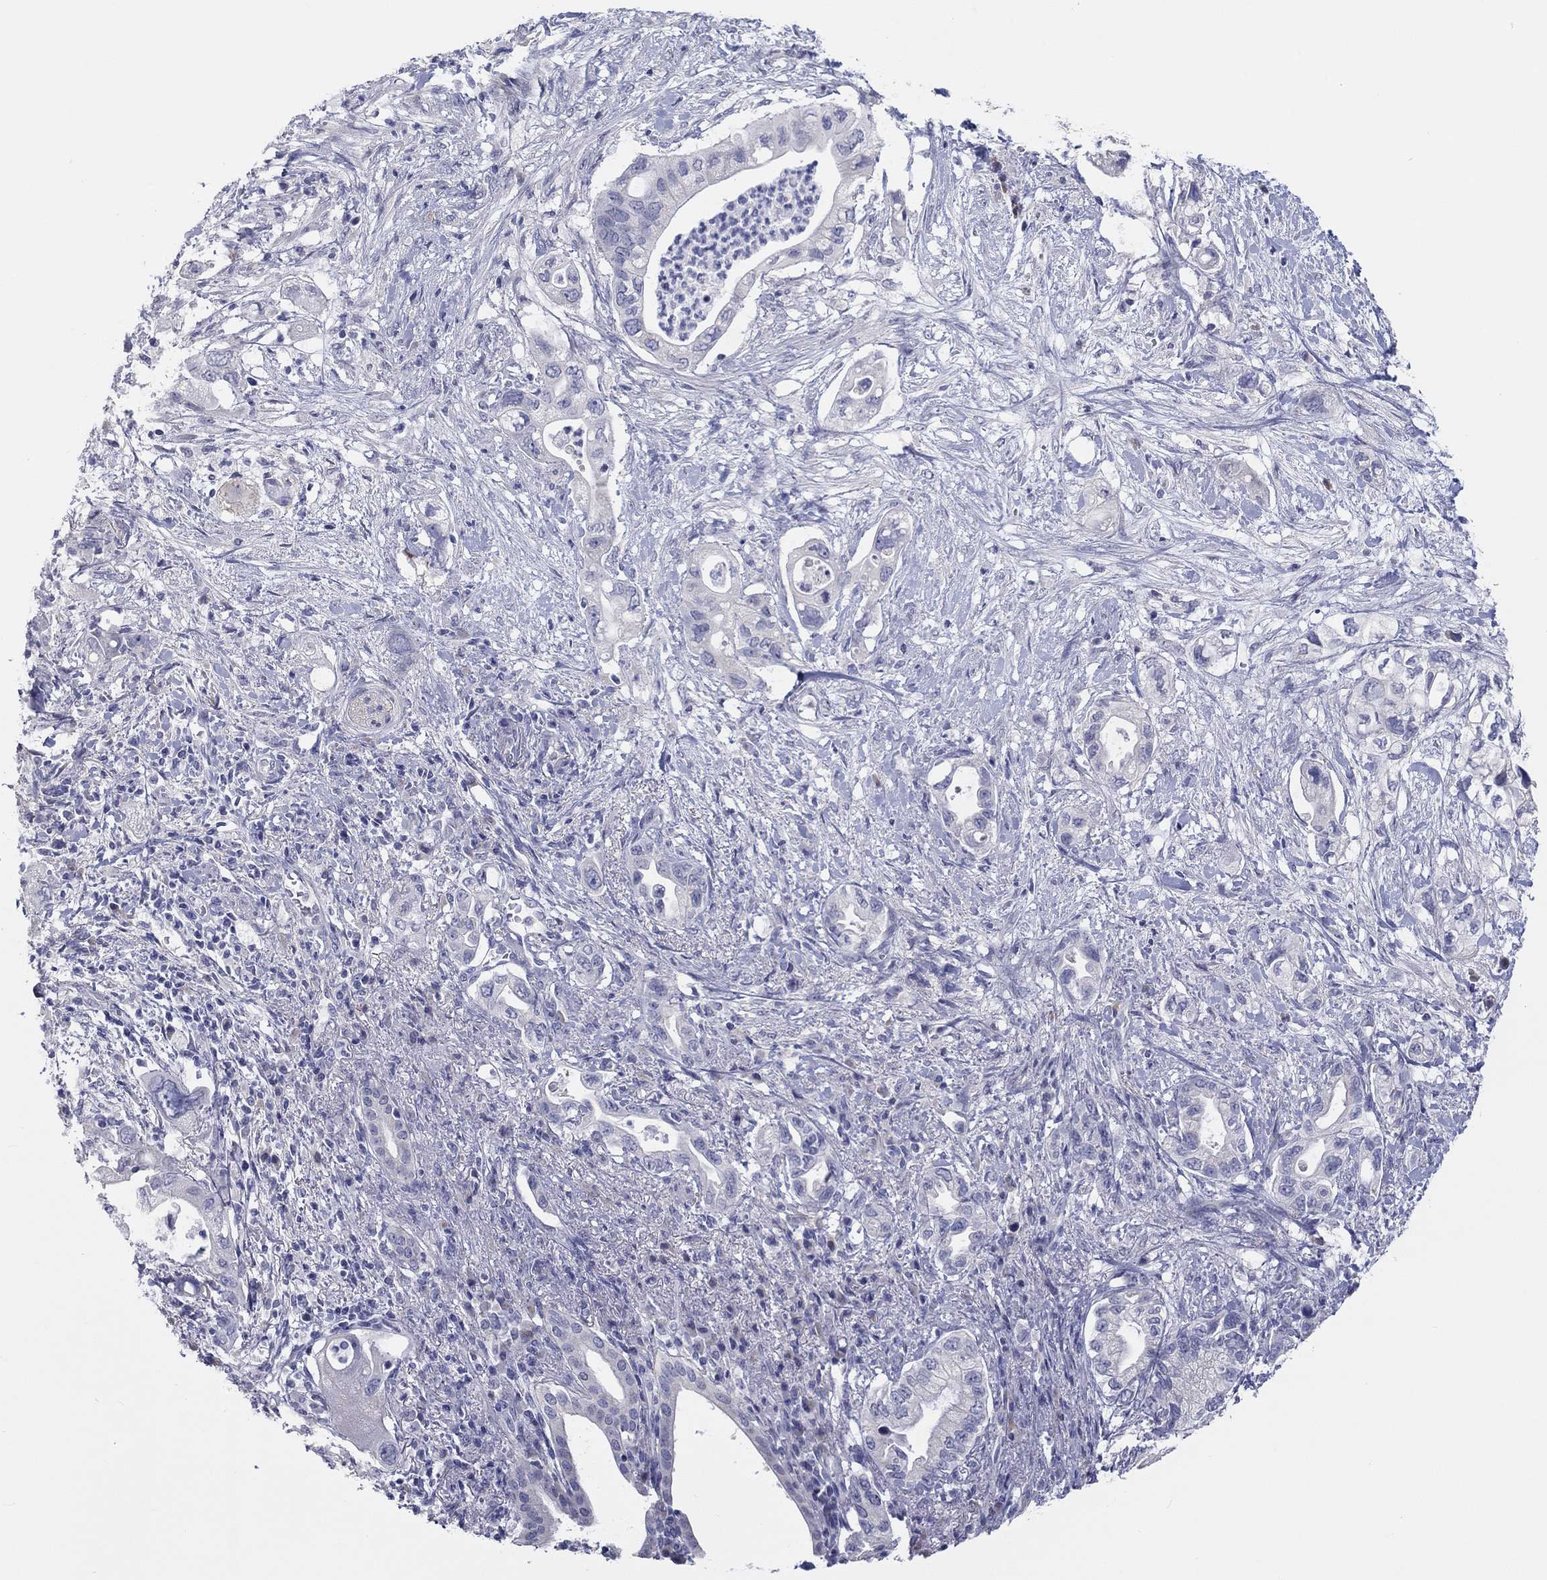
{"staining": {"intensity": "negative", "quantity": "none", "location": "none"}, "tissue": "pancreatic cancer", "cell_type": "Tumor cells", "image_type": "cancer", "snomed": [{"axis": "morphology", "description": "Adenocarcinoma, NOS"}, {"axis": "topography", "description": "Pancreas"}], "caption": "Immunohistochemistry of human pancreatic cancer (adenocarcinoma) reveals no expression in tumor cells.", "gene": "LRRC4C", "patient": {"sex": "female", "age": 72}}